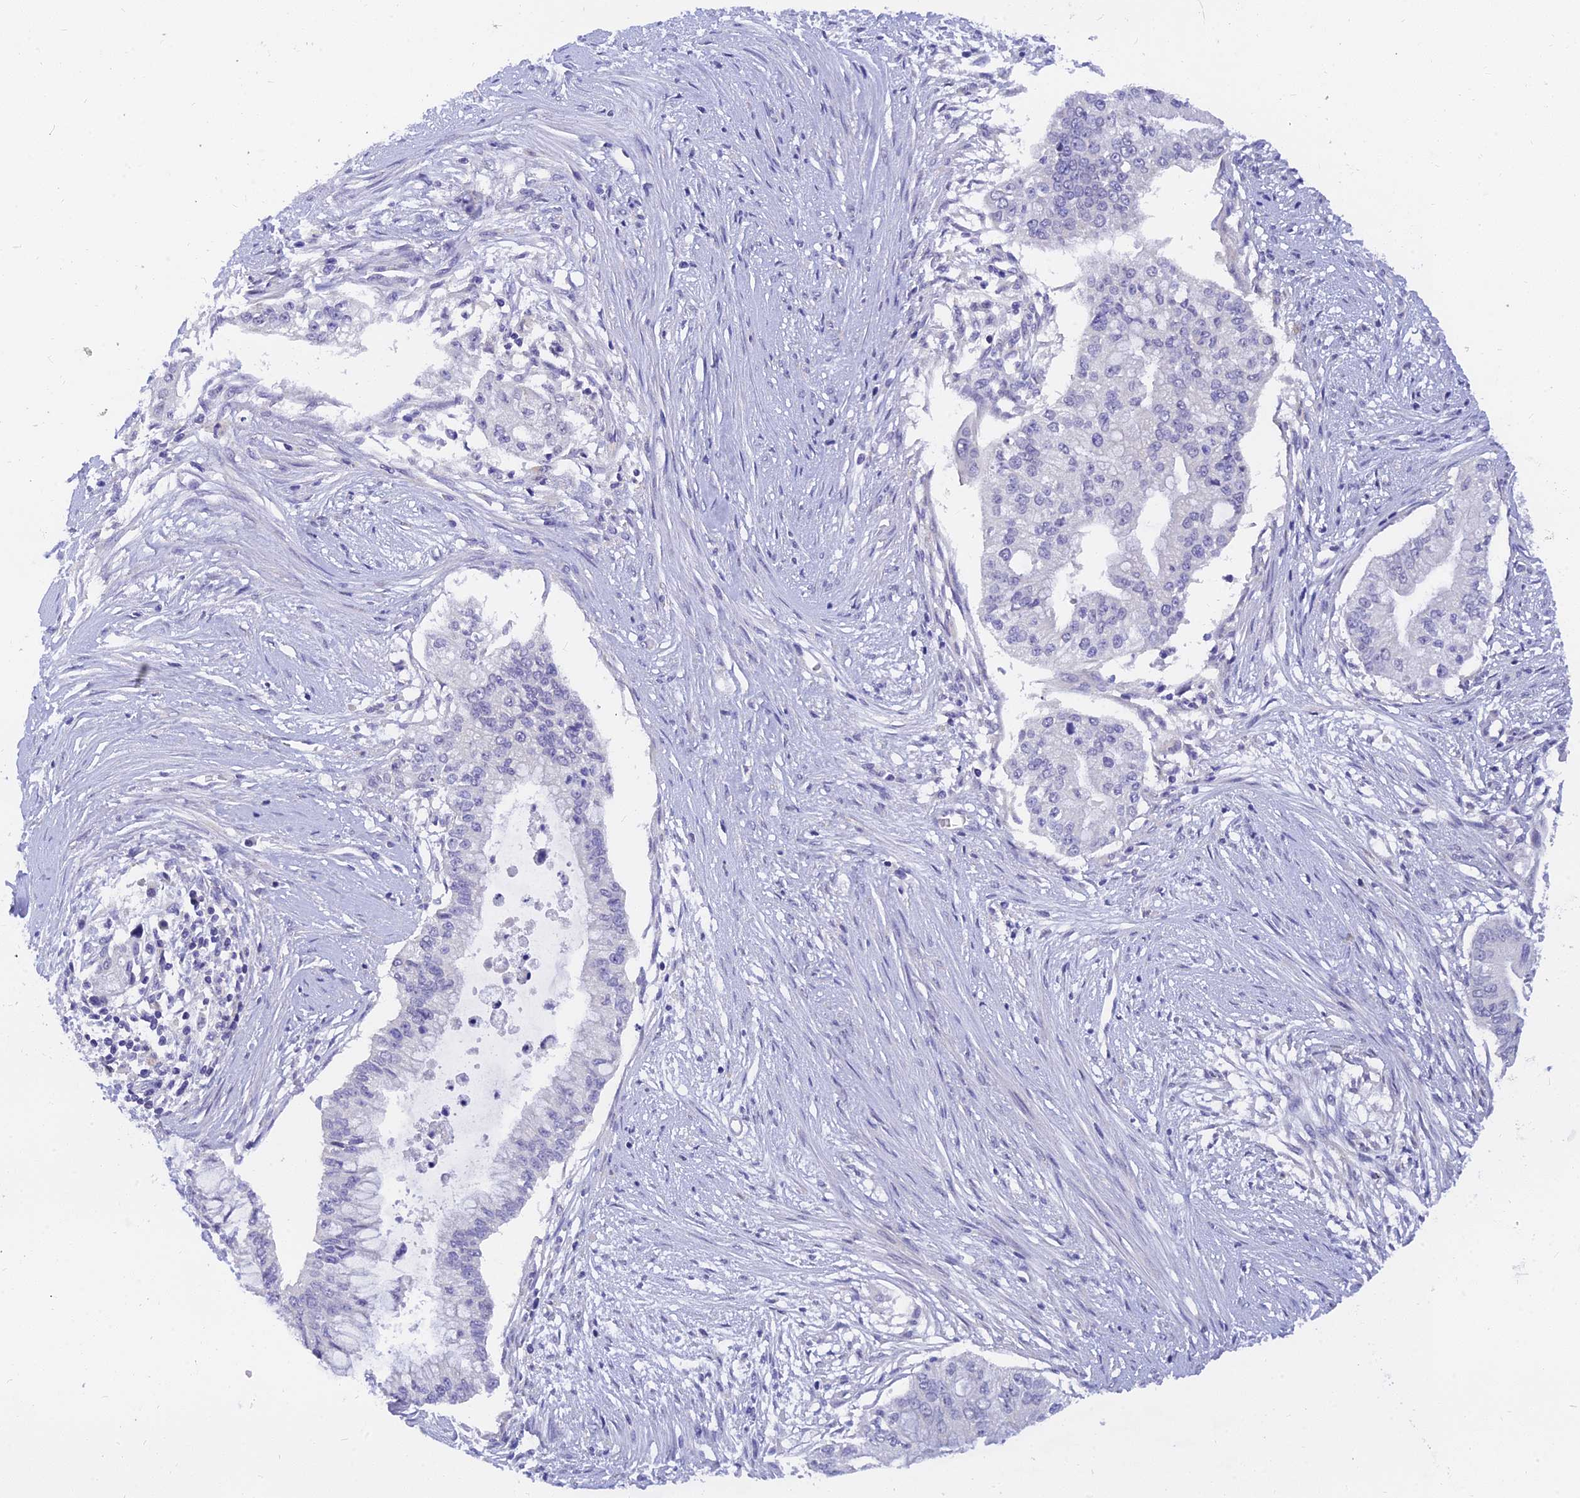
{"staining": {"intensity": "negative", "quantity": "none", "location": "none"}, "tissue": "pancreatic cancer", "cell_type": "Tumor cells", "image_type": "cancer", "snomed": [{"axis": "morphology", "description": "Adenocarcinoma, NOS"}, {"axis": "topography", "description": "Pancreas"}], "caption": "This is a histopathology image of immunohistochemistry staining of pancreatic cancer, which shows no staining in tumor cells.", "gene": "TMEM161B", "patient": {"sex": "male", "age": 46}}